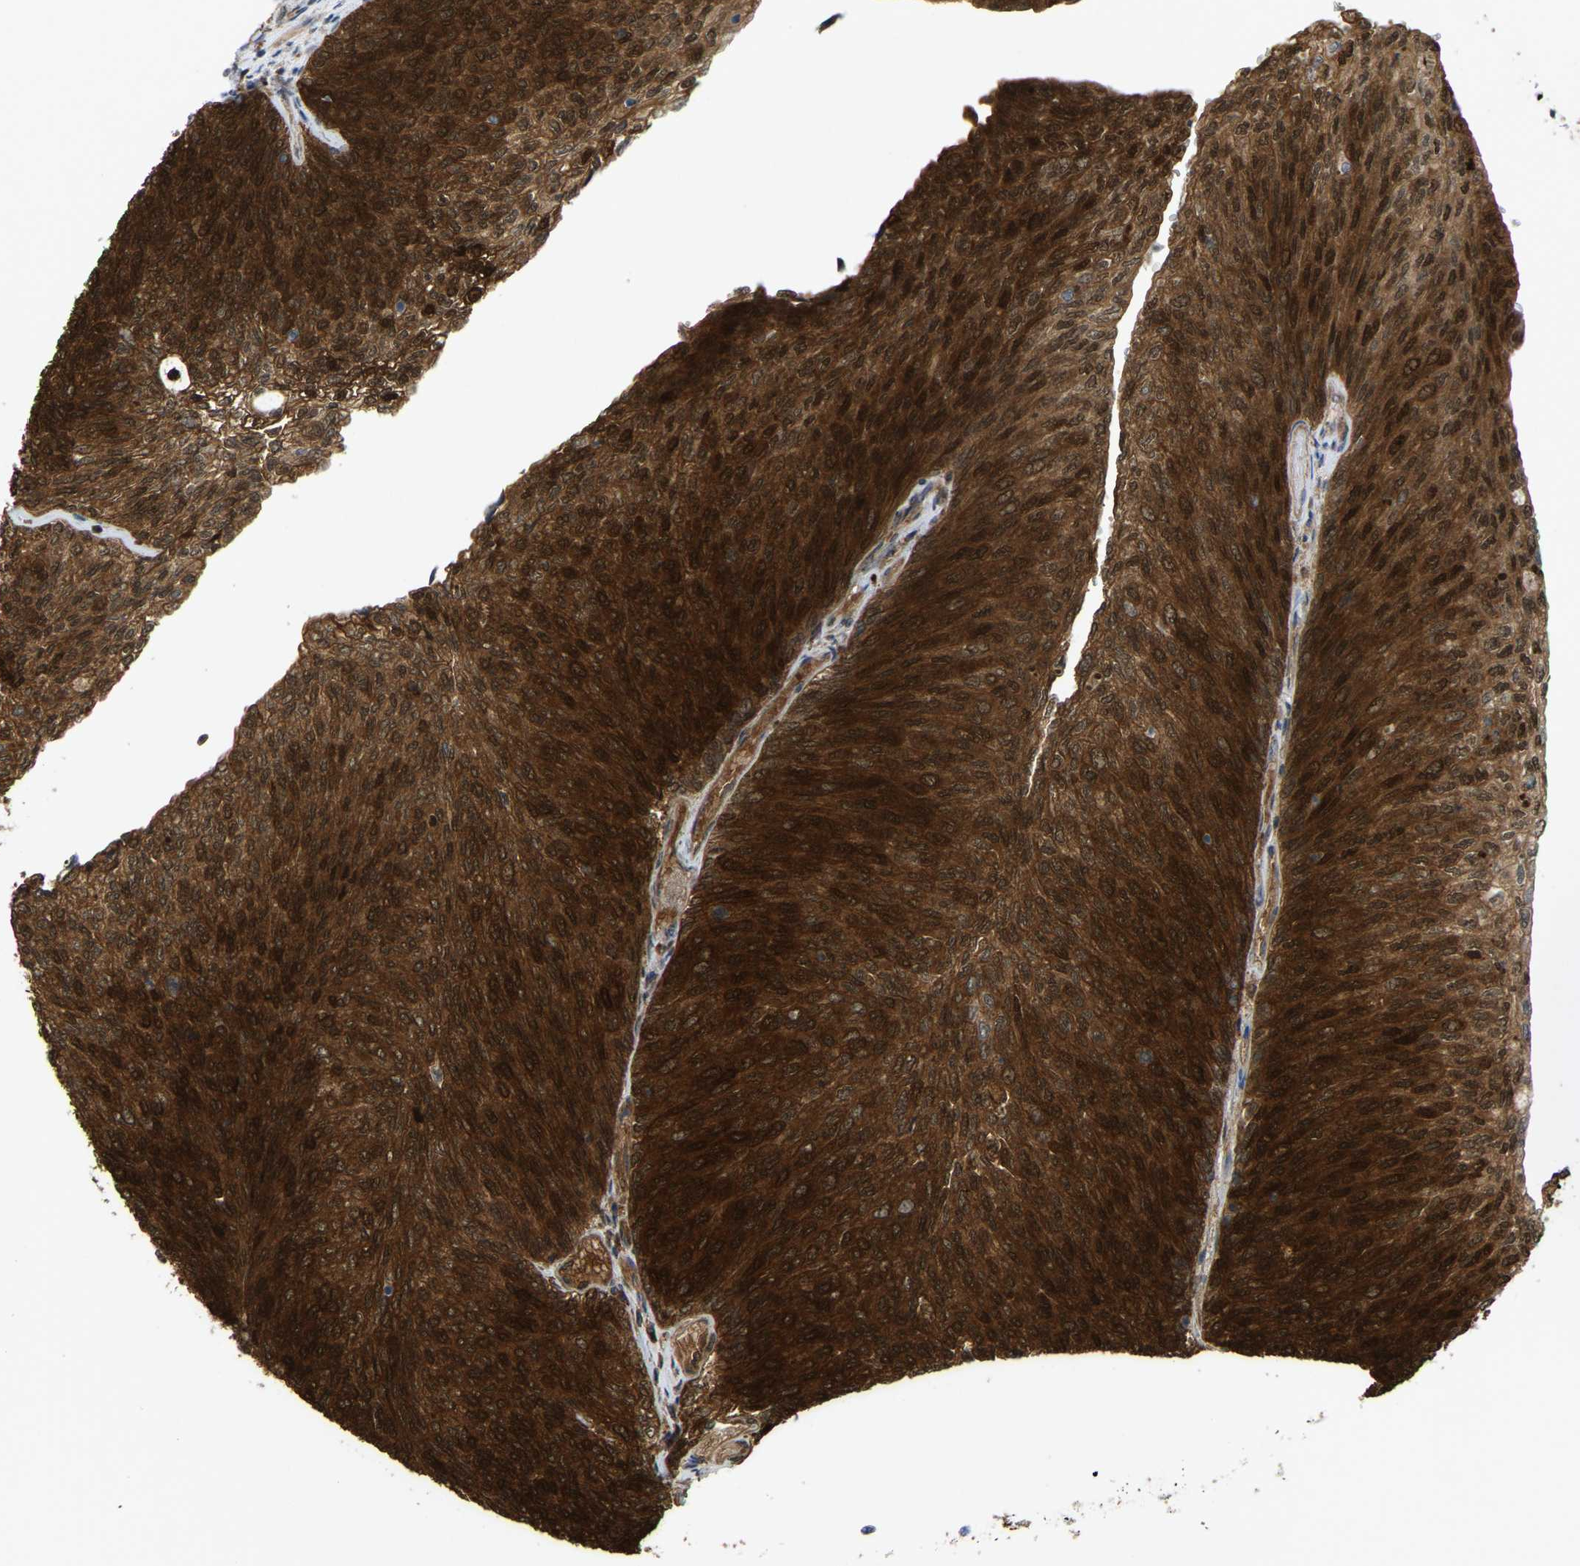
{"staining": {"intensity": "strong", "quantity": ">75%", "location": "cytoplasmic/membranous"}, "tissue": "urothelial cancer", "cell_type": "Tumor cells", "image_type": "cancer", "snomed": [{"axis": "morphology", "description": "Urothelial carcinoma, Low grade"}, {"axis": "topography", "description": "Urinary bladder"}], "caption": "High-power microscopy captured an IHC photomicrograph of urothelial cancer, revealing strong cytoplasmic/membranous staining in approximately >75% of tumor cells.", "gene": "SERPINB5", "patient": {"sex": "female", "age": 79}}